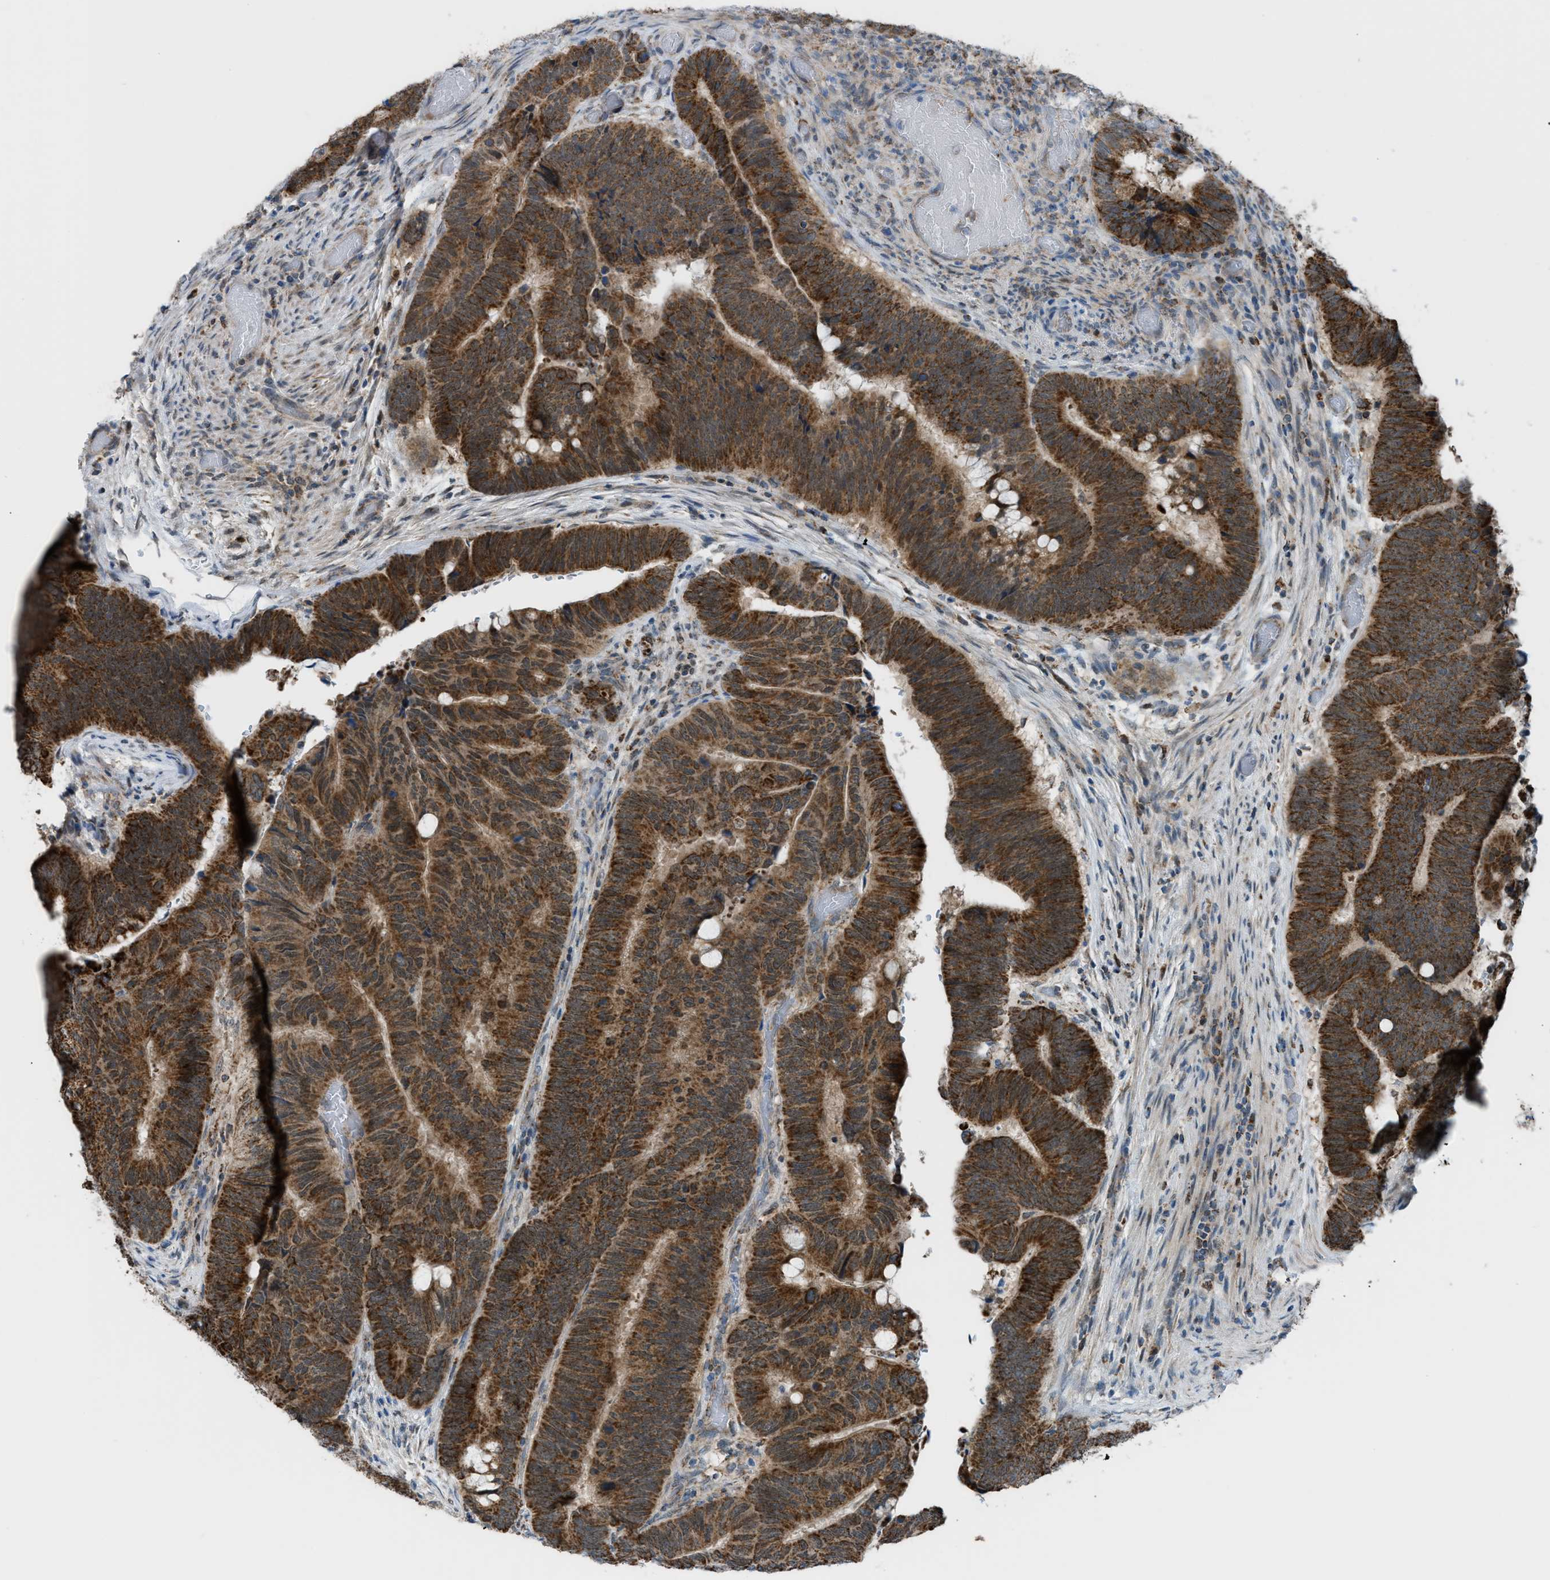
{"staining": {"intensity": "strong", "quantity": ">75%", "location": "cytoplasmic/membranous"}, "tissue": "colorectal cancer", "cell_type": "Tumor cells", "image_type": "cancer", "snomed": [{"axis": "morphology", "description": "Normal tissue, NOS"}, {"axis": "morphology", "description": "Adenocarcinoma, NOS"}, {"axis": "topography", "description": "Rectum"}], "caption": "The histopathology image exhibits a brown stain indicating the presence of a protein in the cytoplasmic/membranous of tumor cells in adenocarcinoma (colorectal). (Brightfield microscopy of DAB IHC at high magnification).", "gene": "SRM", "patient": {"sex": "male", "age": 92}}